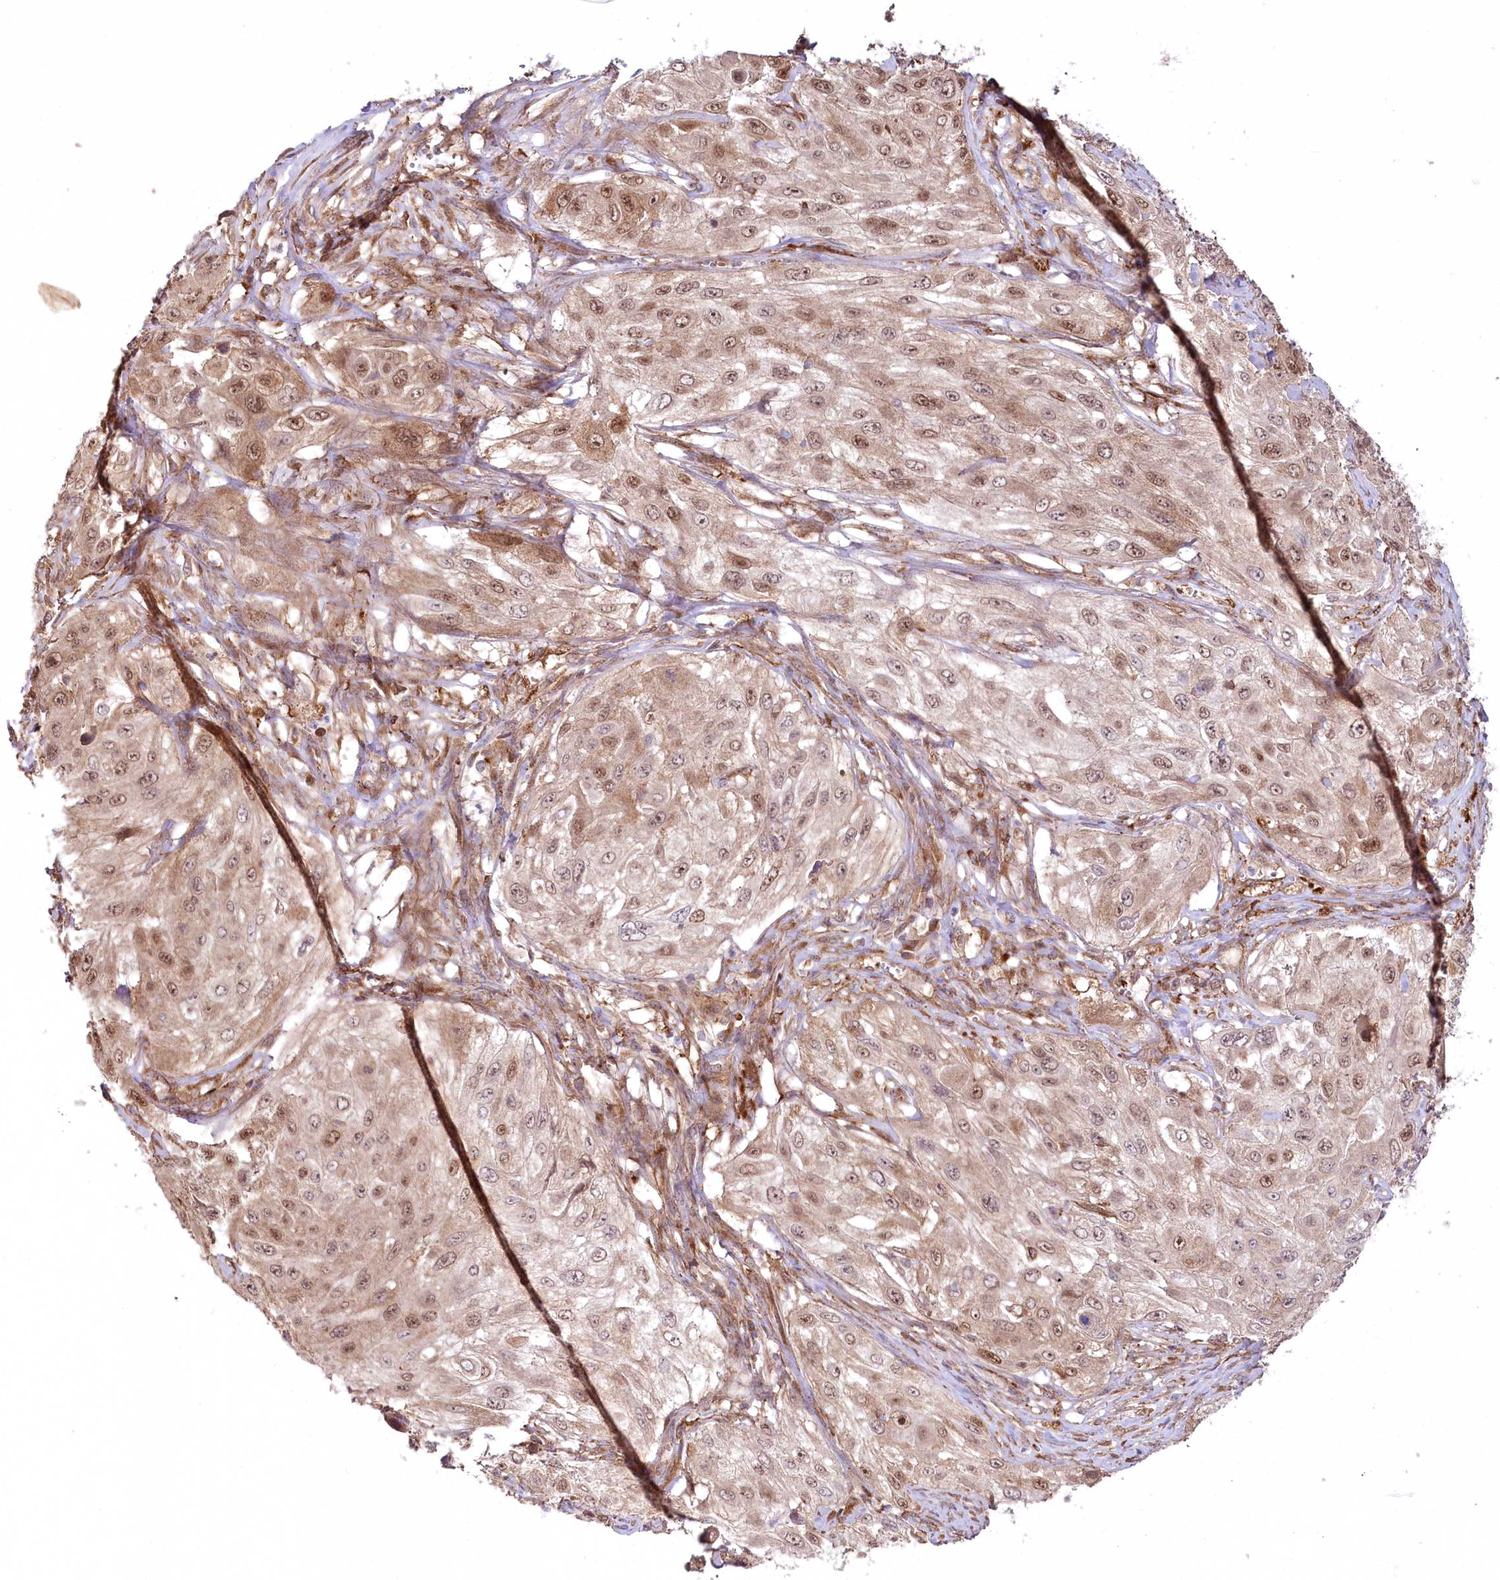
{"staining": {"intensity": "moderate", "quantity": "25%-75%", "location": "nuclear"}, "tissue": "cervical cancer", "cell_type": "Tumor cells", "image_type": "cancer", "snomed": [{"axis": "morphology", "description": "Squamous cell carcinoma, NOS"}, {"axis": "topography", "description": "Cervix"}], "caption": "Cervical cancer stained for a protein exhibits moderate nuclear positivity in tumor cells. The protein is shown in brown color, while the nuclei are stained blue.", "gene": "CCDC91", "patient": {"sex": "female", "age": 42}}